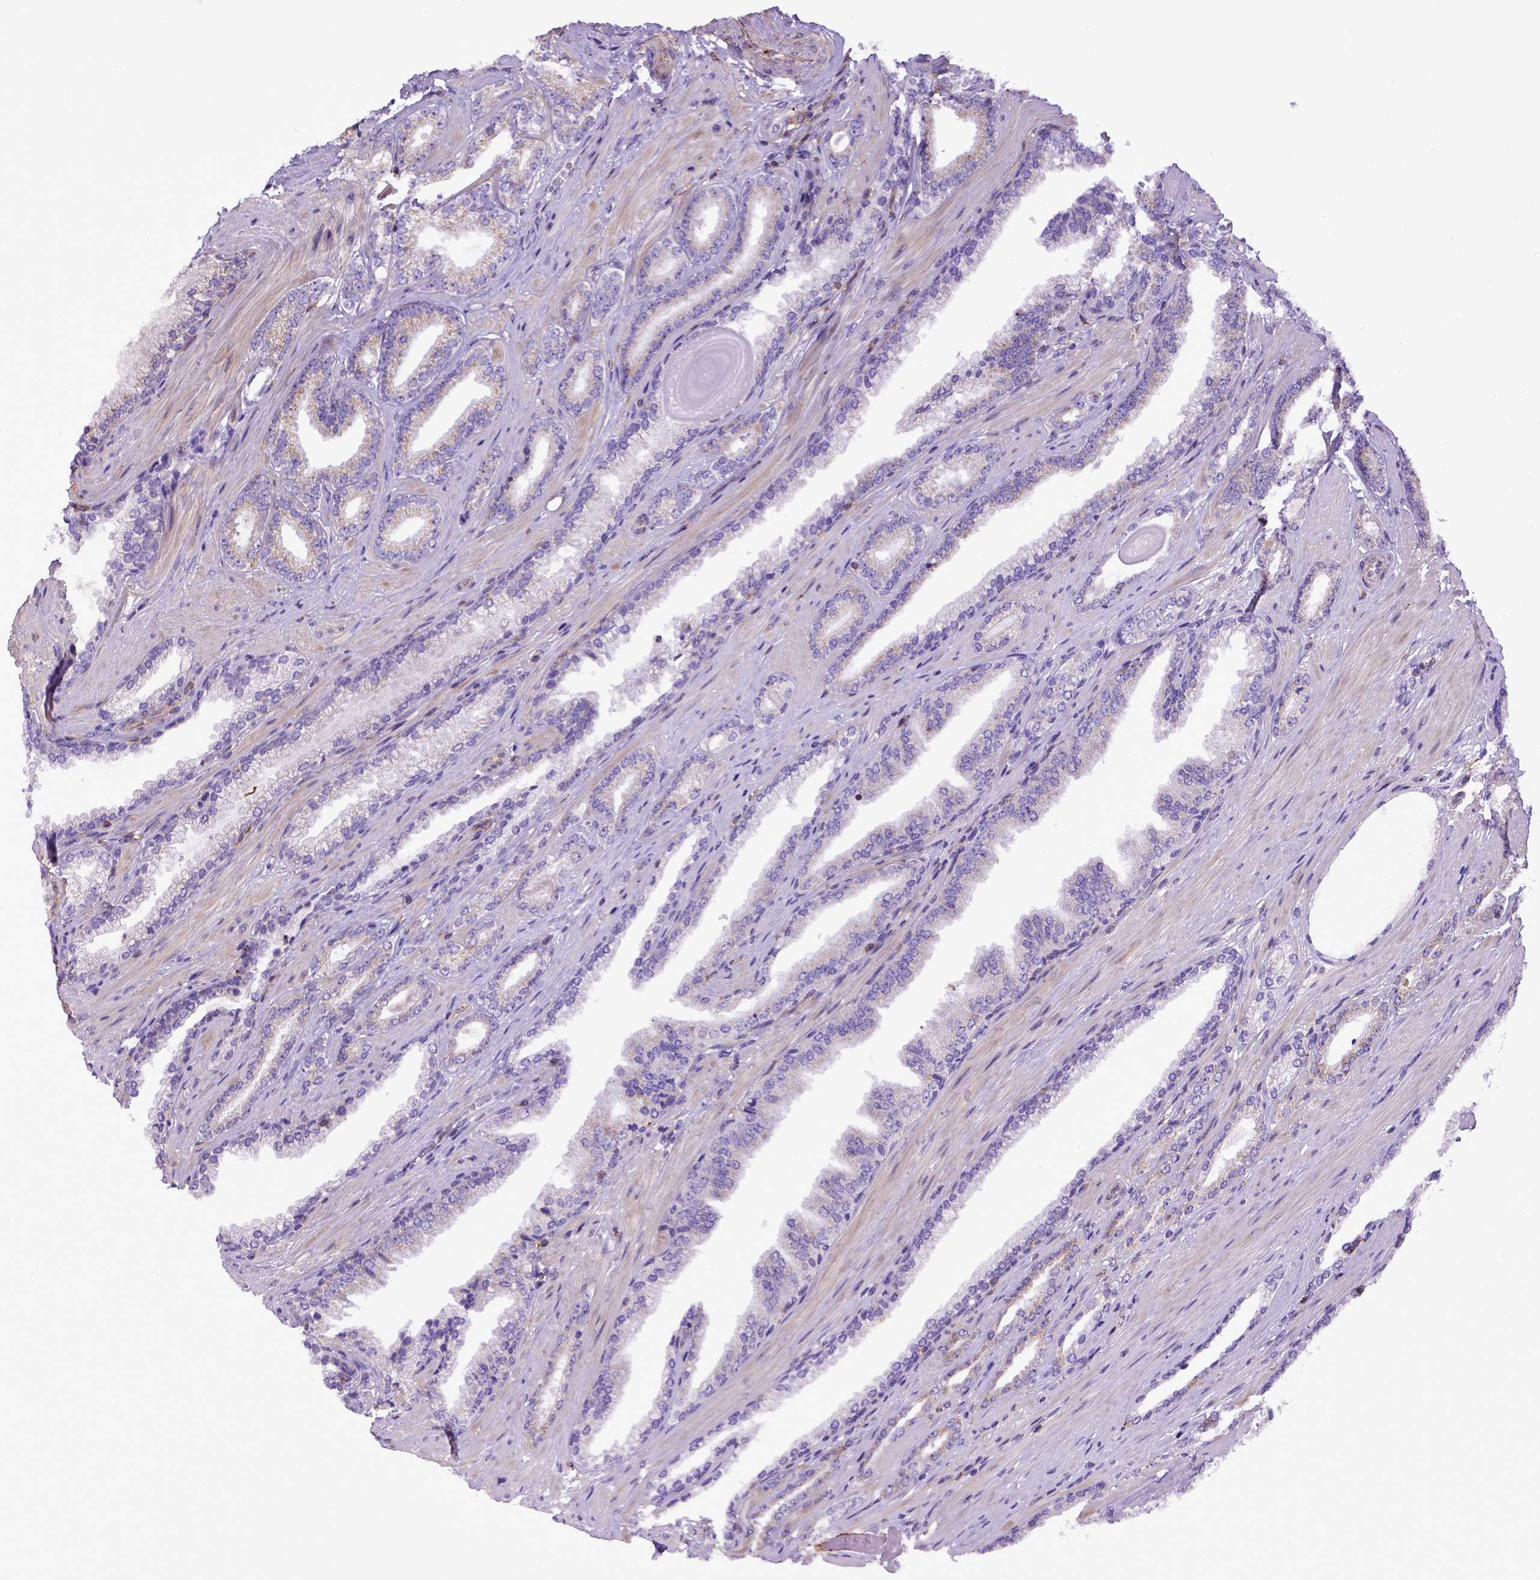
{"staining": {"intensity": "weak", "quantity": "25%-75%", "location": "cytoplasmic/membranous"}, "tissue": "prostate cancer", "cell_type": "Tumor cells", "image_type": "cancer", "snomed": [{"axis": "morphology", "description": "Adenocarcinoma, Low grade"}, {"axis": "topography", "description": "Prostate"}], "caption": "DAB (3,3'-diaminobenzidine) immunohistochemical staining of low-grade adenocarcinoma (prostate) reveals weak cytoplasmic/membranous protein staining in approximately 25%-75% of tumor cells. The protein is shown in brown color, while the nuclei are stained blue.", "gene": "ASAH2", "patient": {"sex": "male", "age": 61}}